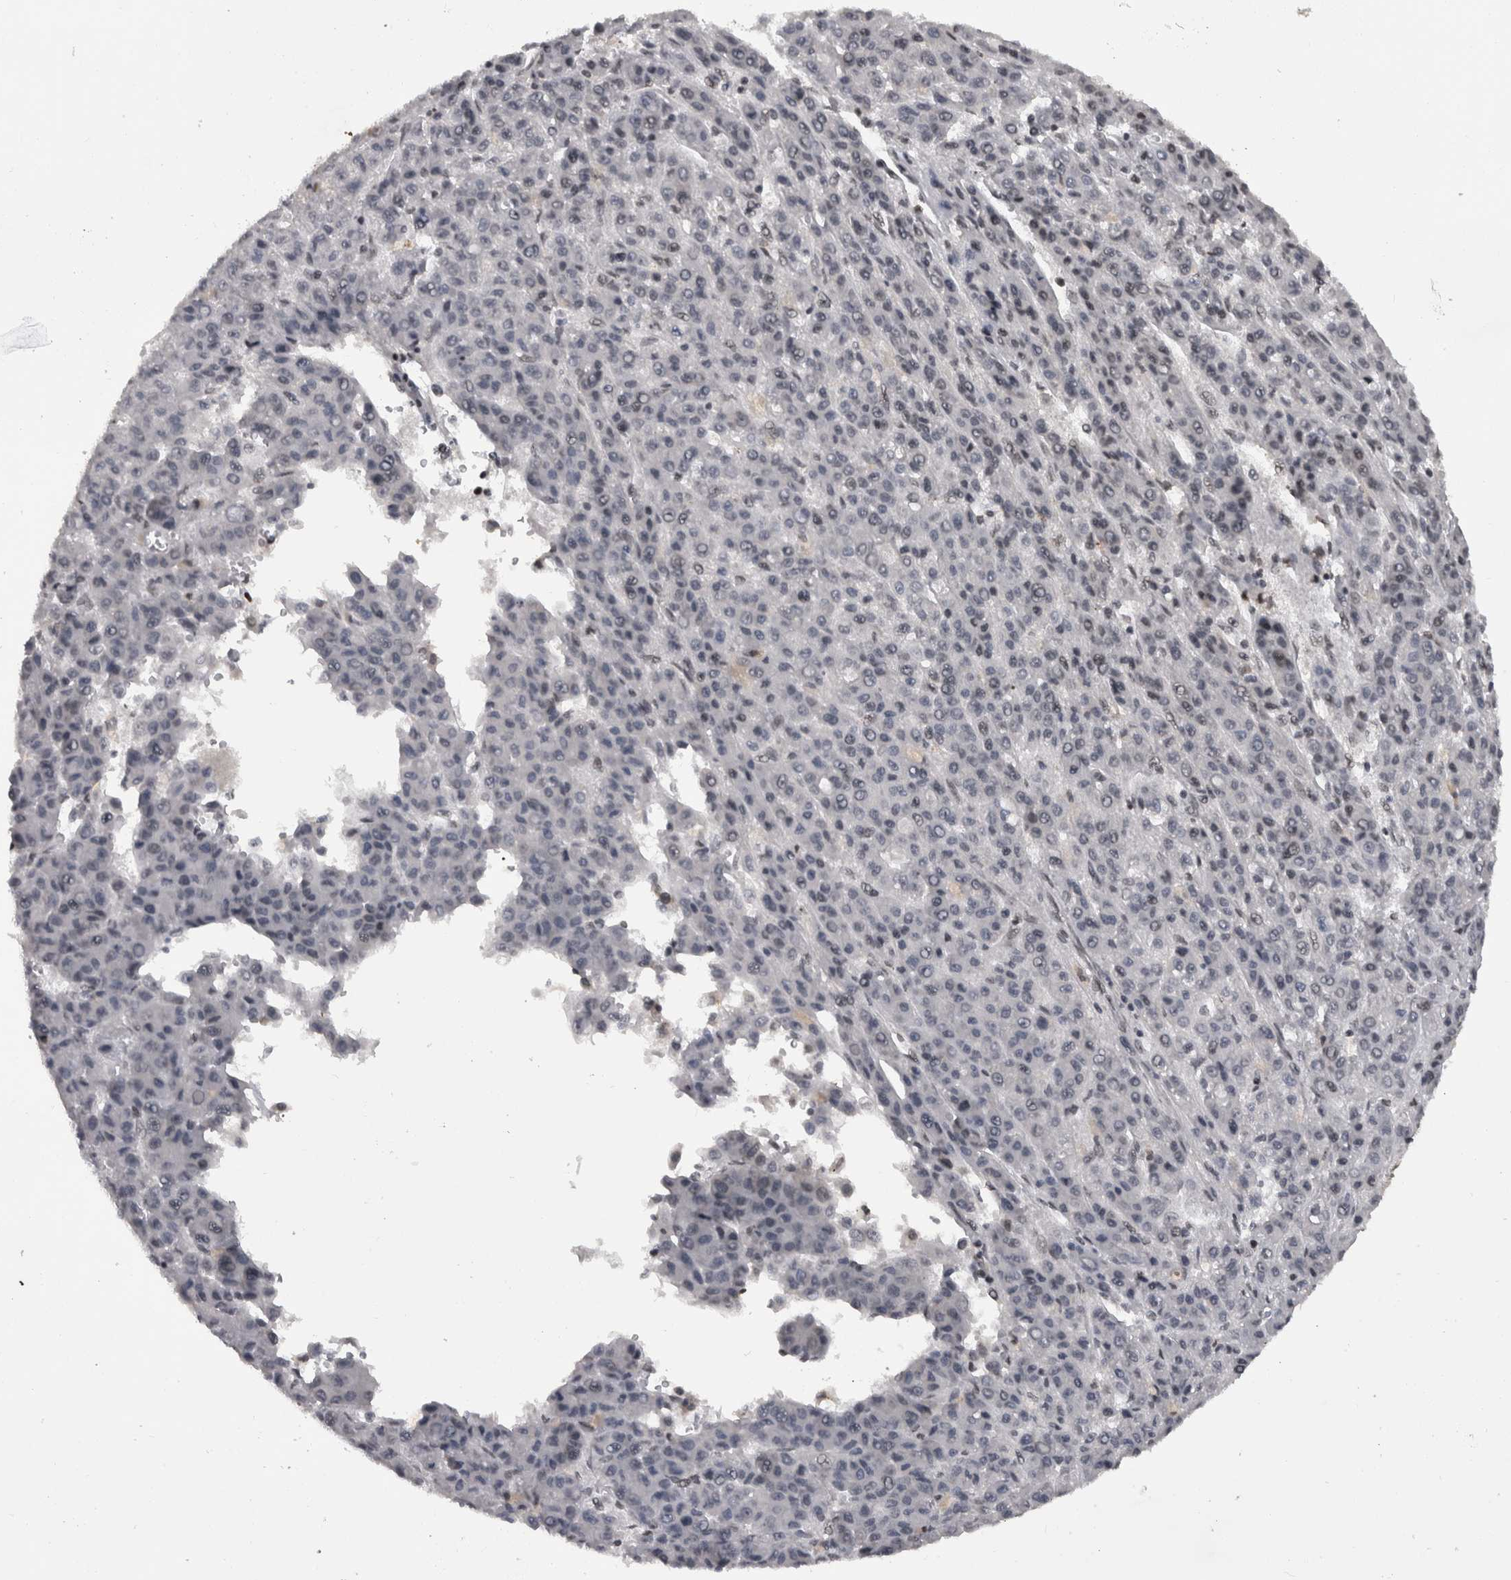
{"staining": {"intensity": "negative", "quantity": "none", "location": "none"}, "tissue": "liver cancer", "cell_type": "Tumor cells", "image_type": "cancer", "snomed": [{"axis": "morphology", "description": "Carcinoma, Hepatocellular, NOS"}, {"axis": "topography", "description": "Liver"}], "caption": "Liver hepatocellular carcinoma stained for a protein using IHC exhibits no expression tumor cells.", "gene": "ZSCAN2", "patient": {"sex": "male", "age": 70}}